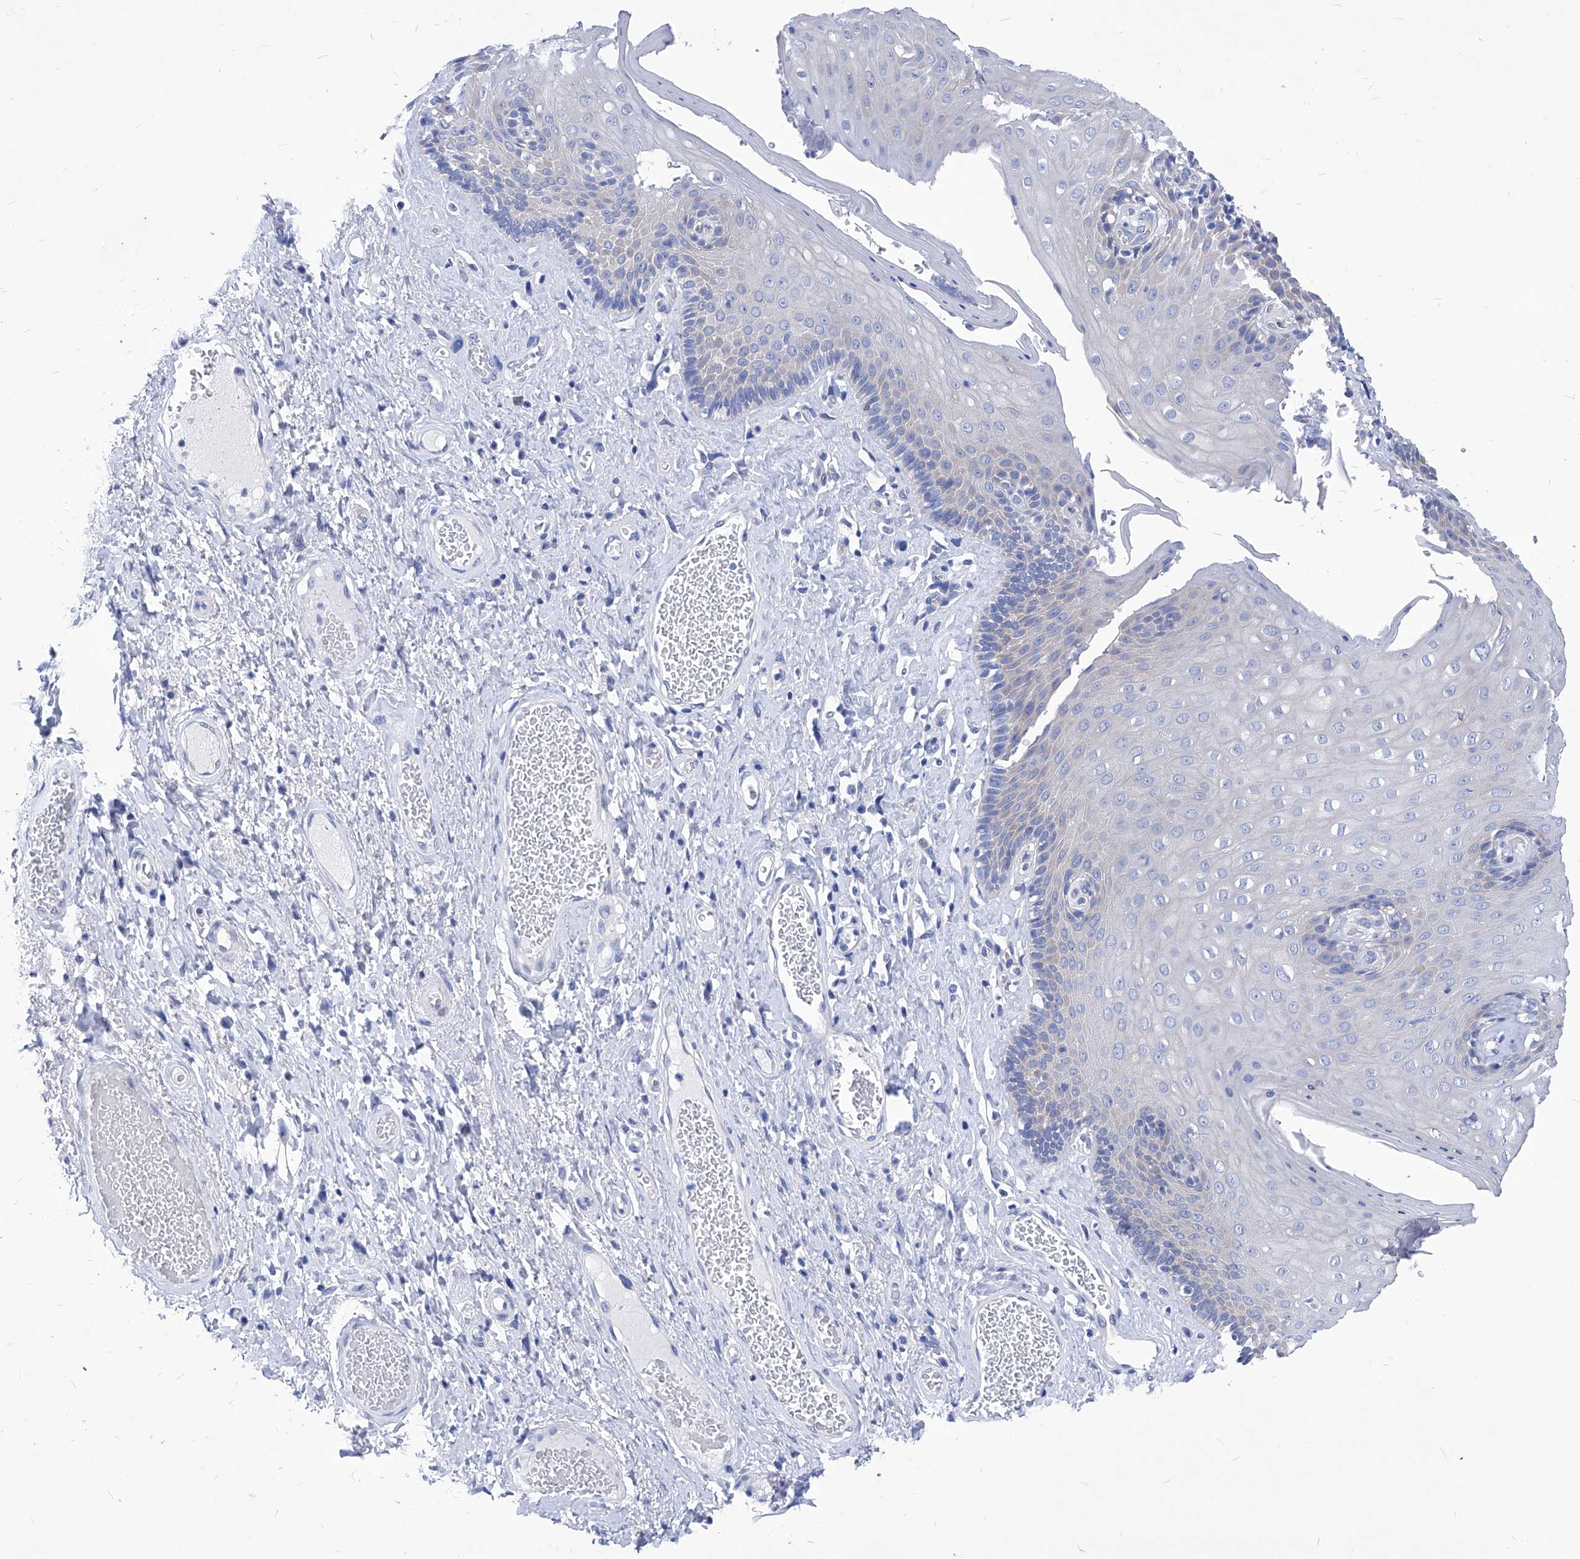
{"staining": {"intensity": "moderate", "quantity": "<25%", "location": "cytoplasmic/membranous"}, "tissue": "skin", "cell_type": "Epidermal cells", "image_type": "normal", "snomed": [{"axis": "morphology", "description": "Normal tissue, NOS"}, {"axis": "topography", "description": "Anal"}], "caption": "Protein staining demonstrates moderate cytoplasmic/membranous positivity in about <25% of epidermal cells in normal skin. (DAB (3,3'-diaminobenzidine) IHC, brown staining for protein, blue staining for nuclei).", "gene": "XPNPEP1", "patient": {"sex": "male", "age": 69}}